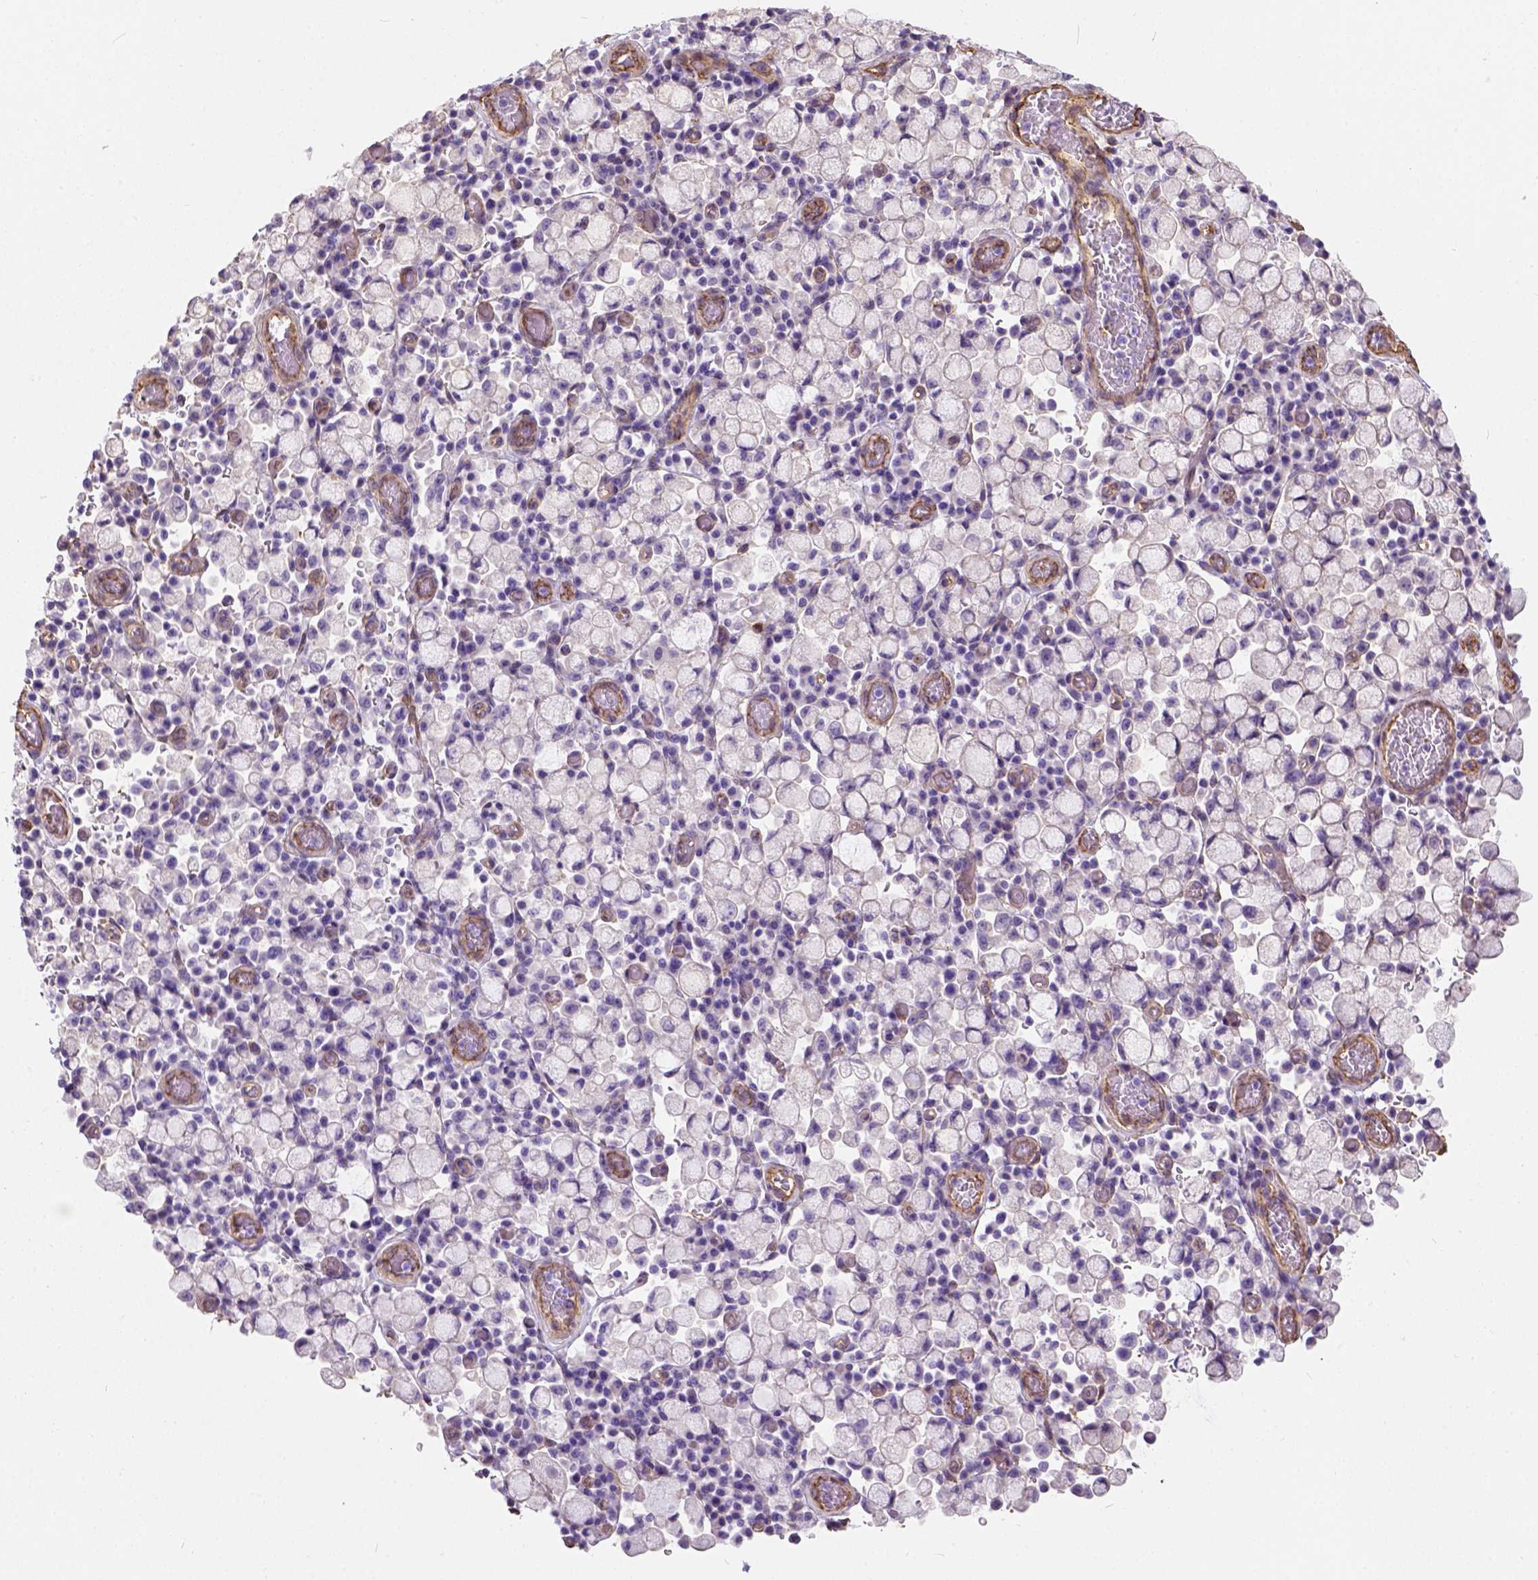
{"staining": {"intensity": "negative", "quantity": "none", "location": "none"}, "tissue": "stomach cancer", "cell_type": "Tumor cells", "image_type": "cancer", "snomed": [{"axis": "morphology", "description": "Adenocarcinoma, NOS"}, {"axis": "topography", "description": "Stomach"}], "caption": "This micrograph is of stomach cancer (adenocarcinoma) stained with immunohistochemistry to label a protein in brown with the nuclei are counter-stained blue. There is no expression in tumor cells.", "gene": "PHF7", "patient": {"sex": "male", "age": 58}}